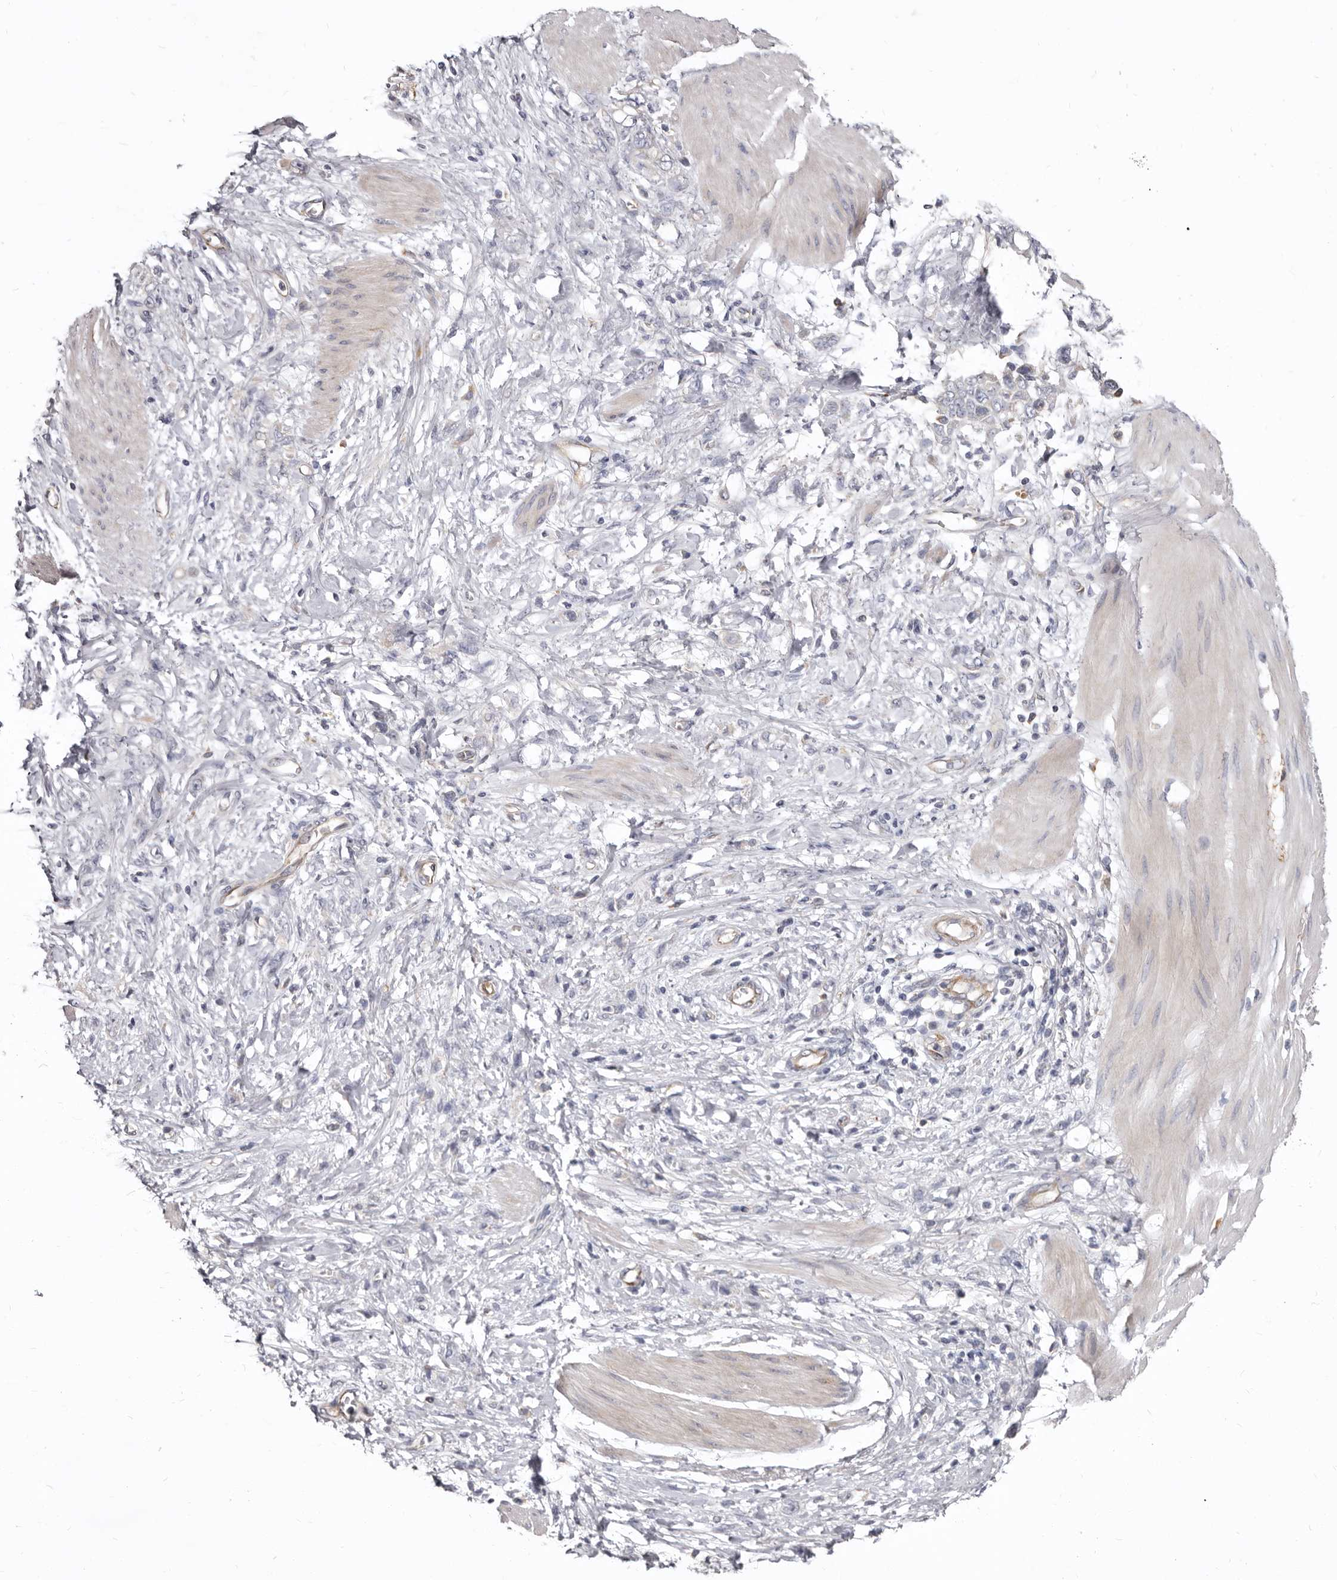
{"staining": {"intensity": "weak", "quantity": "<25%", "location": "cytoplasmic/membranous"}, "tissue": "stomach cancer", "cell_type": "Tumor cells", "image_type": "cancer", "snomed": [{"axis": "morphology", "description": "Adenocarcinoma, NOS"}, {"axis": "topography", "description": "Stomach"}], "caption": "DAB (3,3'-diaminobenzidine) immunohistochemical staining of human adenocarcinoma (stomach) displays no significant expression in tumor cells. (Immunohistochemistry (ihc), brightfield microscopy, high magnification).", "gene": "FMO2", "patient": {"sex": "female", "age": 76}}